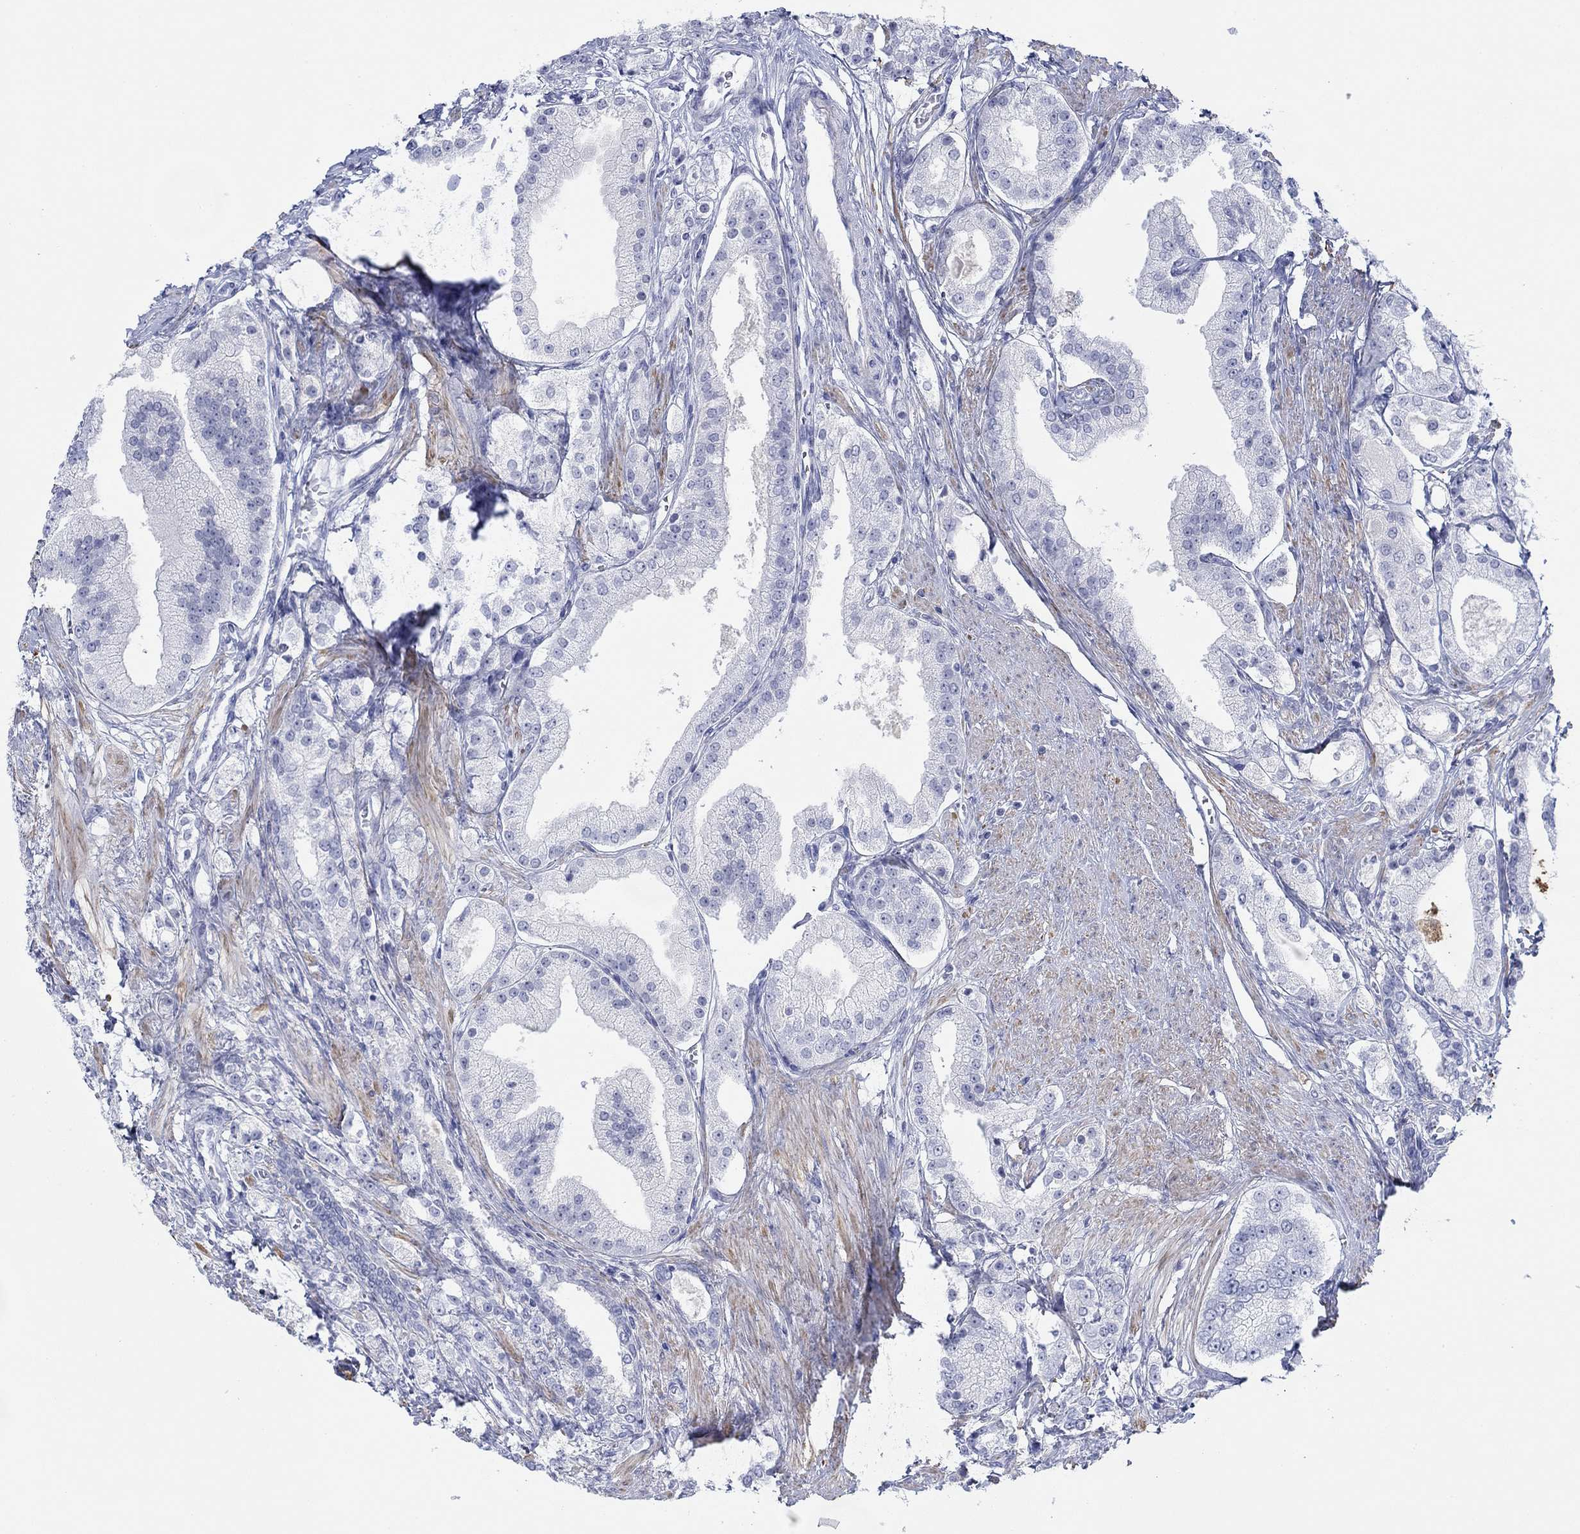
{"staining": {"intensity": "negative", "quantity": "none", "location": "none"}, "tissue": "prostate cancer", "cell_type": "Tumor cells", "image_type": "cancer", "snomed": [{"axis": "morphology", "description": "Adenocarcinoma, NOS"}, {"axis": "topography", "description": "Prostate and seminal vesicle, NOS"}, {"axis": "topography", "description": "Prostate"}], "caption": "DAB immunohistochemical staining of human prostate adenocarcinoma shows no significant expression in tumor cells.", "gene": "PDYN", "patient": {"sex": "male", "age": 67}}